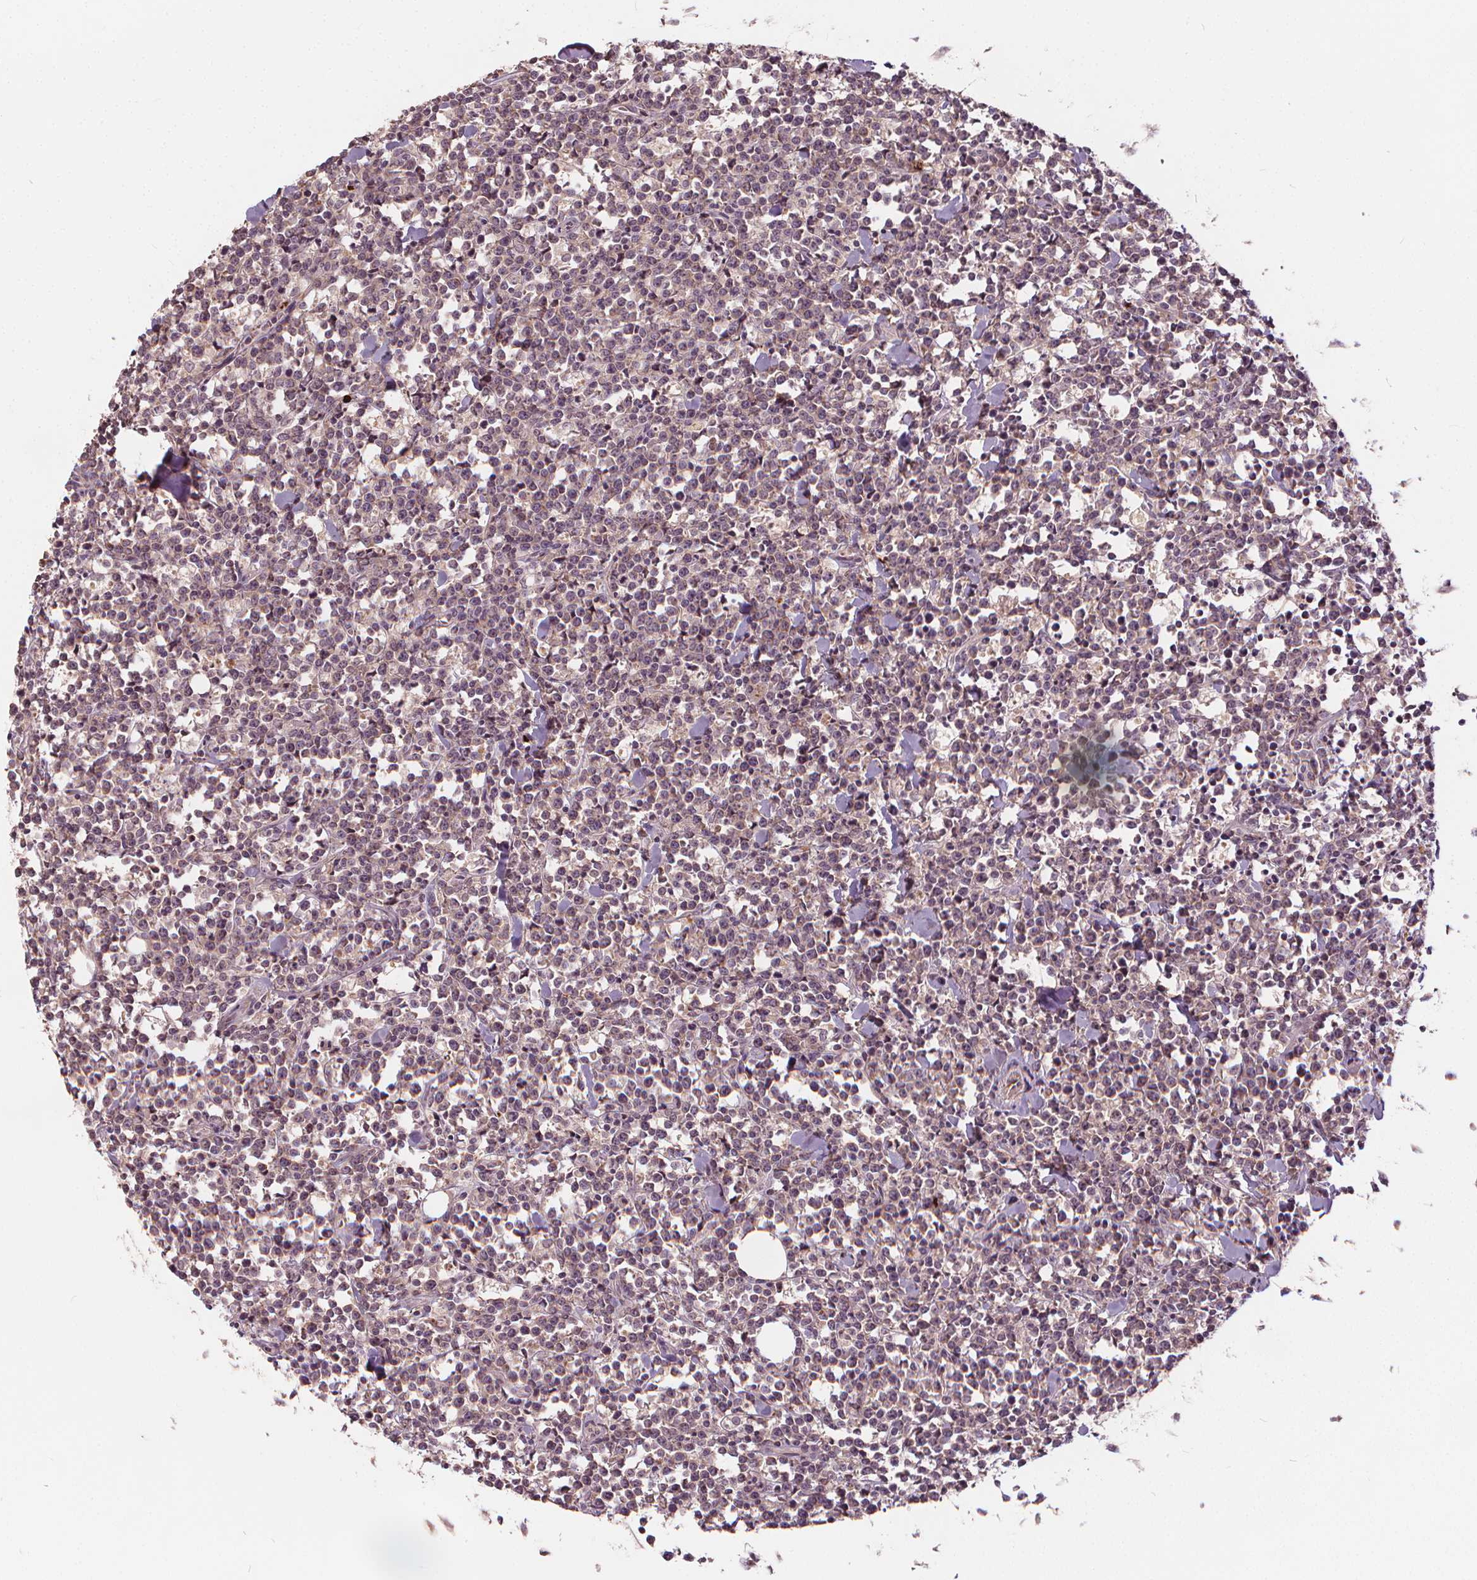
{"staining": {"intensity": "weak", "quantity": "<25%", "location": "cytoplasmic/membranous,nuclear"}, "tissue": "lymphoma", "cell_type": "Tumor cells", "image_type": "cancer", "snomed": [{"axis": "morphology", "description": "Malignant lymphoma, non-Hodgkin's type, High grade"}, {"axis": "topography", "description": "Small intestine"}], "caption": "This micrograph is of malignant lymphoma, non-Hodgkin's type (high-grade) stained with immunohistochemistry to label a protein in brown with the nuclei are counter-stained blue. There is no staining in tumor cells.", "gene": "IPO13", "patient": {"sex": "female", "age": 56}}